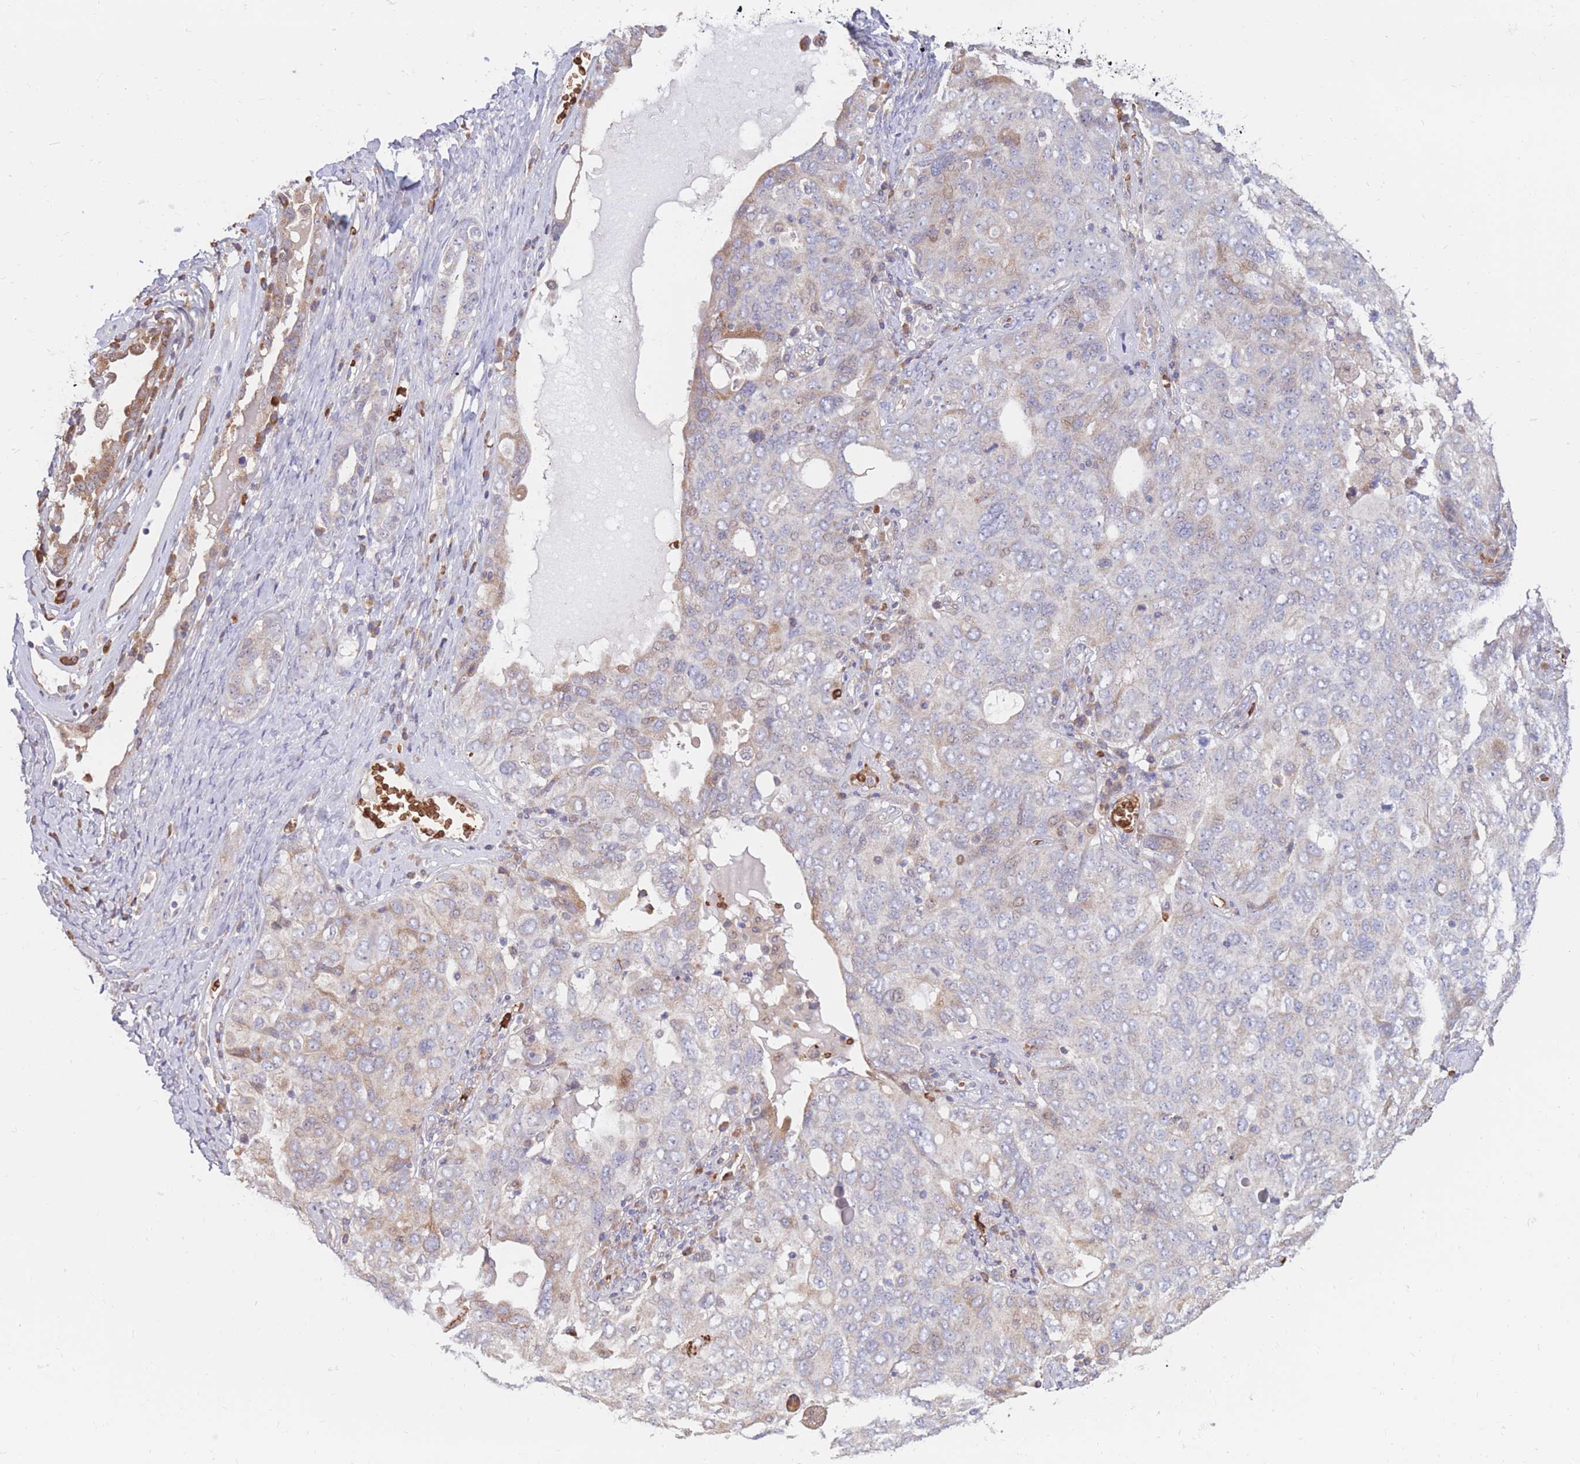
{"staining": {"intensity": "weak", "quantity": "<25%", "location": "cytoplasmic/membranous"}, "tissue": "ovarian cancer", "cell_type": "Tumor cells", "image_type": "cancer", "snomed": [{"axis": "morphology", "description": "Carcinoma, endometroid"}, {"axis": "topography", "description": "Ovary"}], "caption": "The histopathology image exhibits no staining of tumor cells in ovarian cancer (endometroid carcinoma). (Brightfield microscopy of DAB (3,3'-diaminobenzidine) immunohistochemistry at high magnification).", "gene": "ATP10D", "patient": {"sex": "female", "age": 62}}